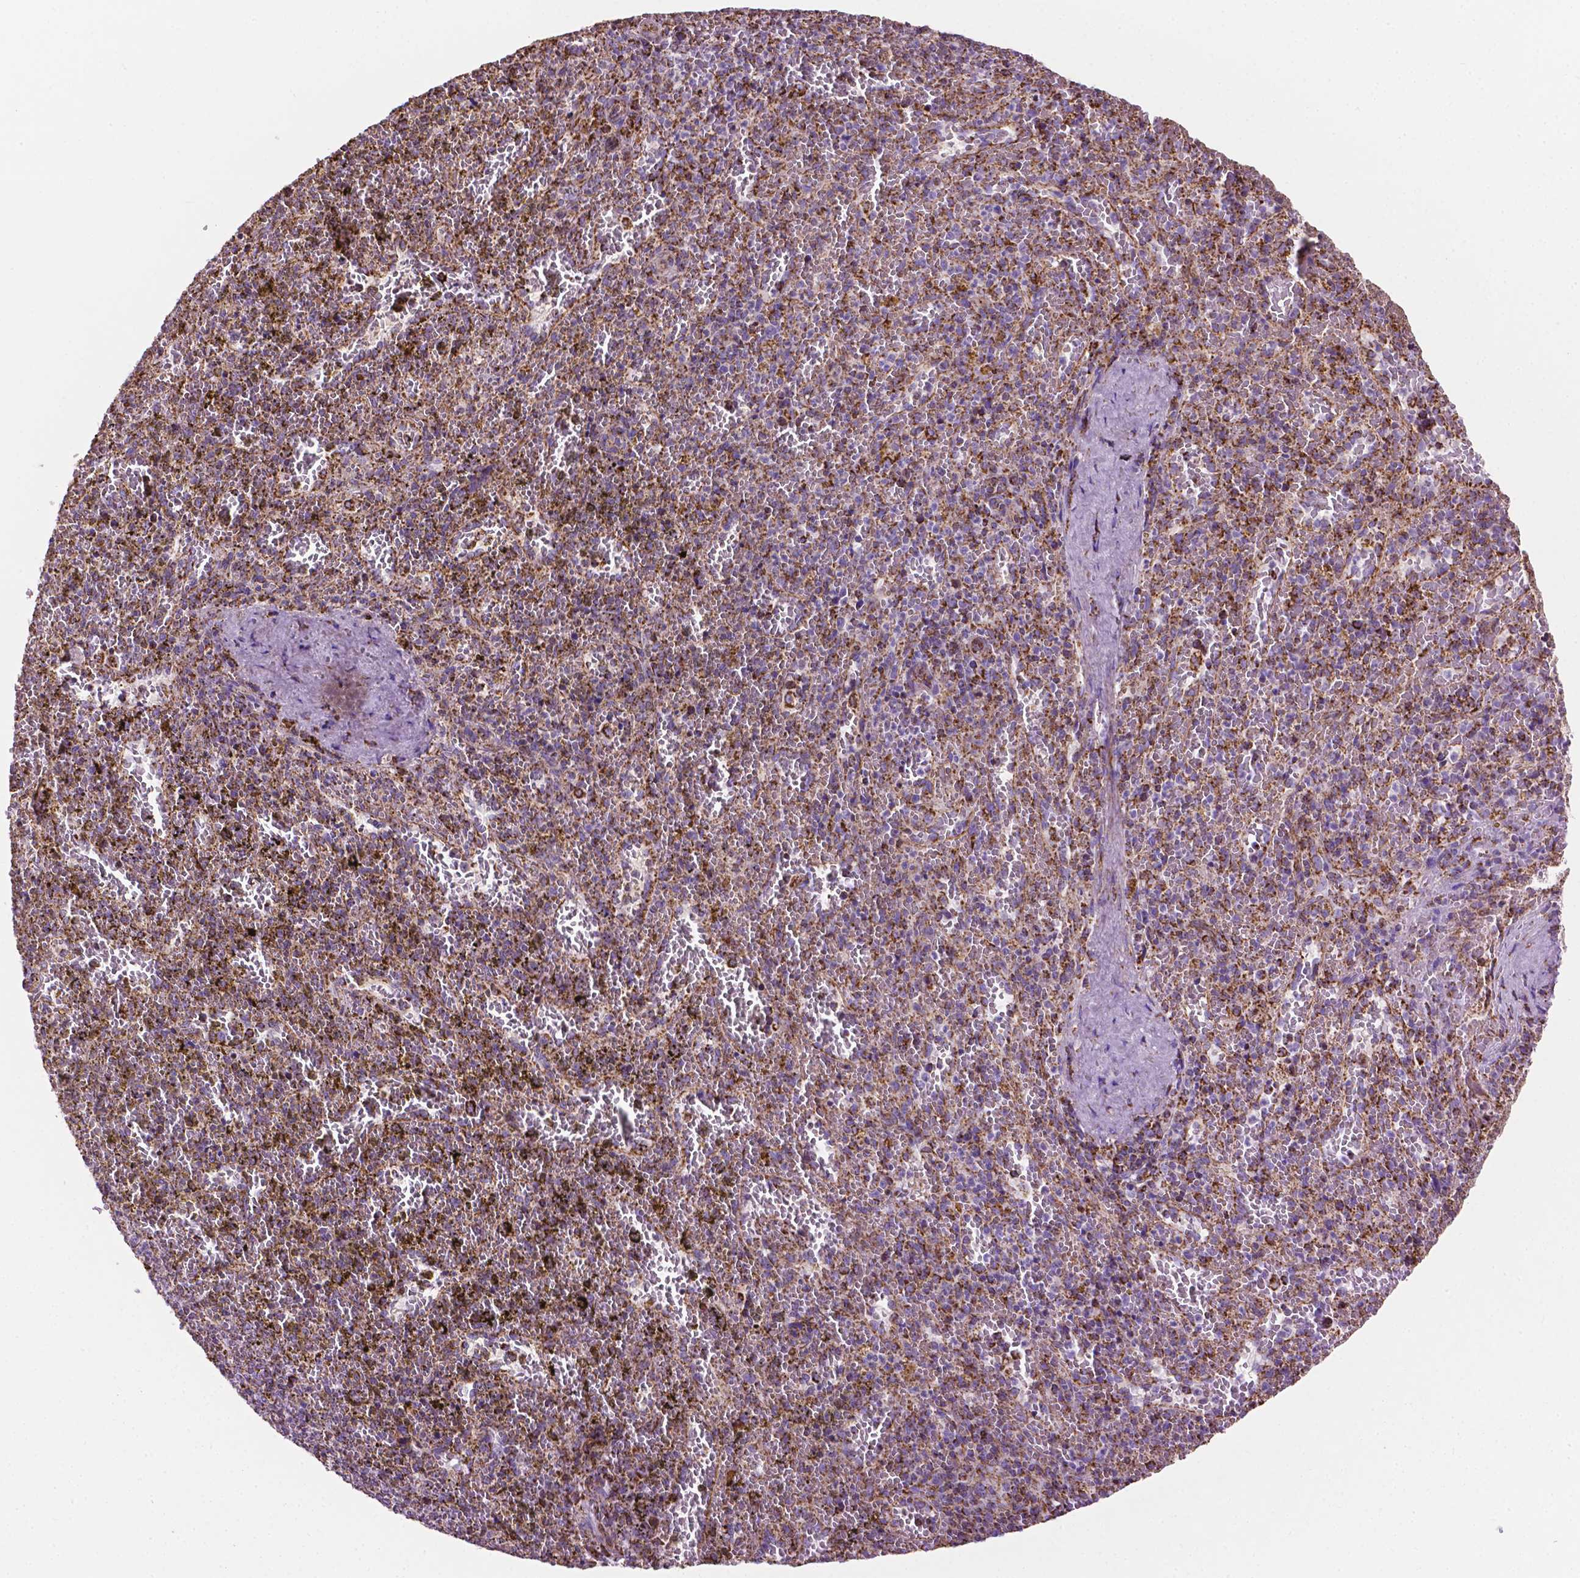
{"staining": {"intensity": "moderate", "quantity": "<25%", "location": "cytoplasmic/membranous"}, "tissue": "spleen", "cell_type": "Cells in red pulp", "image_type": "normal", "snomed": [{"axis": "morphology", "description": "Normal tissue, NOS"}, {"axis": "topography", "description": "Spleen"}], "caption": "High-power microscopy captured an immunohistochemistry histopathology image of normal spleen, revealing moderate cytoplasmic/membranous positivity in approximately <25% of cells in red pulp. (DAB (3,3'-diaminobenzidine) = brown stain, brightfield microscopy at high magnification).", "gene": "RMDN3", "patient": {"sex": "female", "age": 50}}